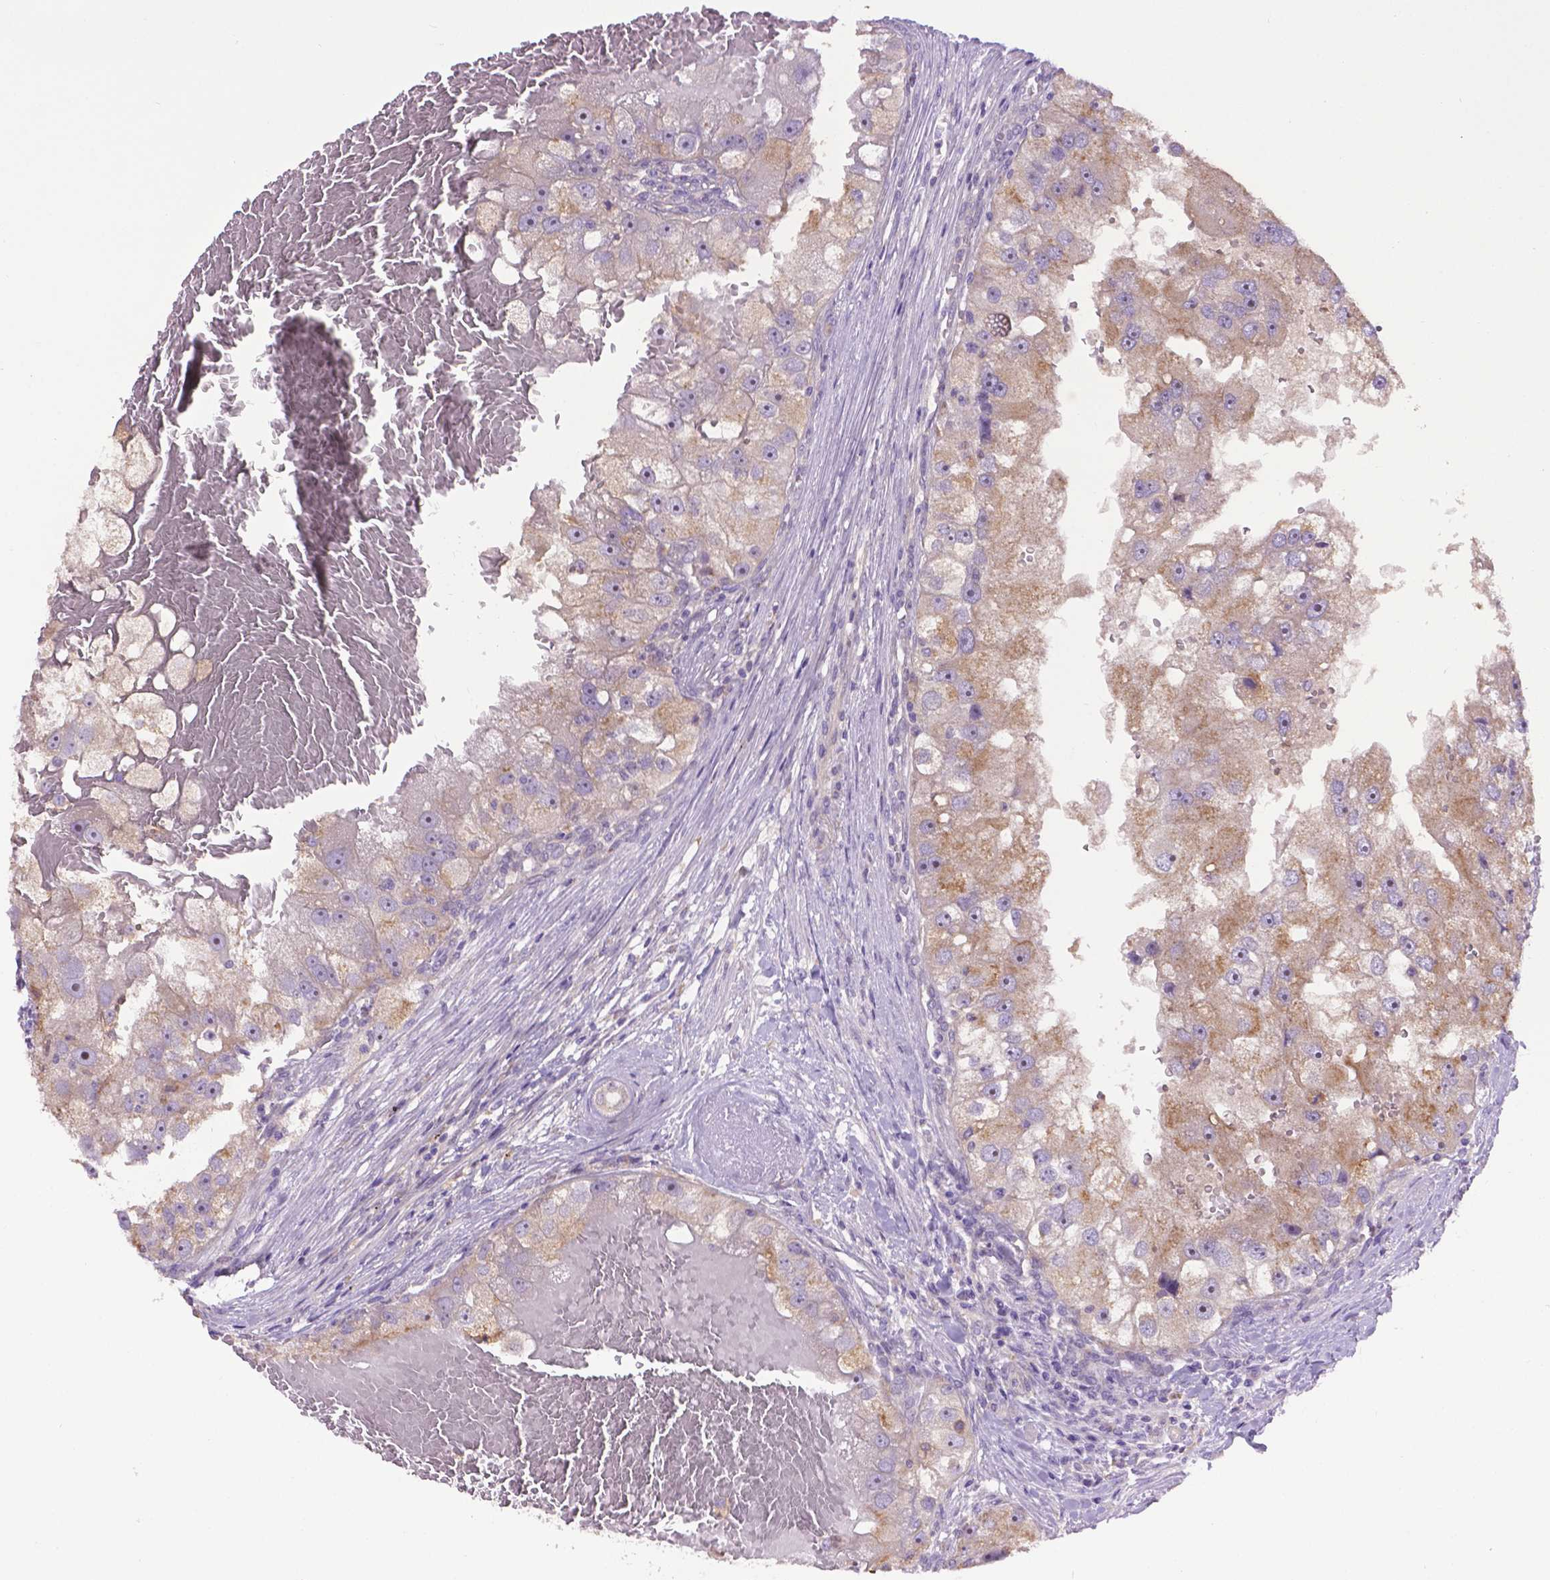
{"staining": {"intensity": "weak", "quantity": "25%-75%", "location": "cytoplasmic/membranous"}, "tissue": "renal cancer", "cell_type": "Tumor cells", "image_type": "cancer", "snomed": [{"axis": "morphology", "description": "Adenocarcinoma, NOS"}, {"axis": "topography", "description": "Kidney"}], "caption": "Renal cancer stained for a protein (brown) shows weak cytoplasmic/membranous positive expression in approximately 25%-75% of tumor cells.", "gene": "CDH7", "patient": {"sex": "male", "age": 63}}